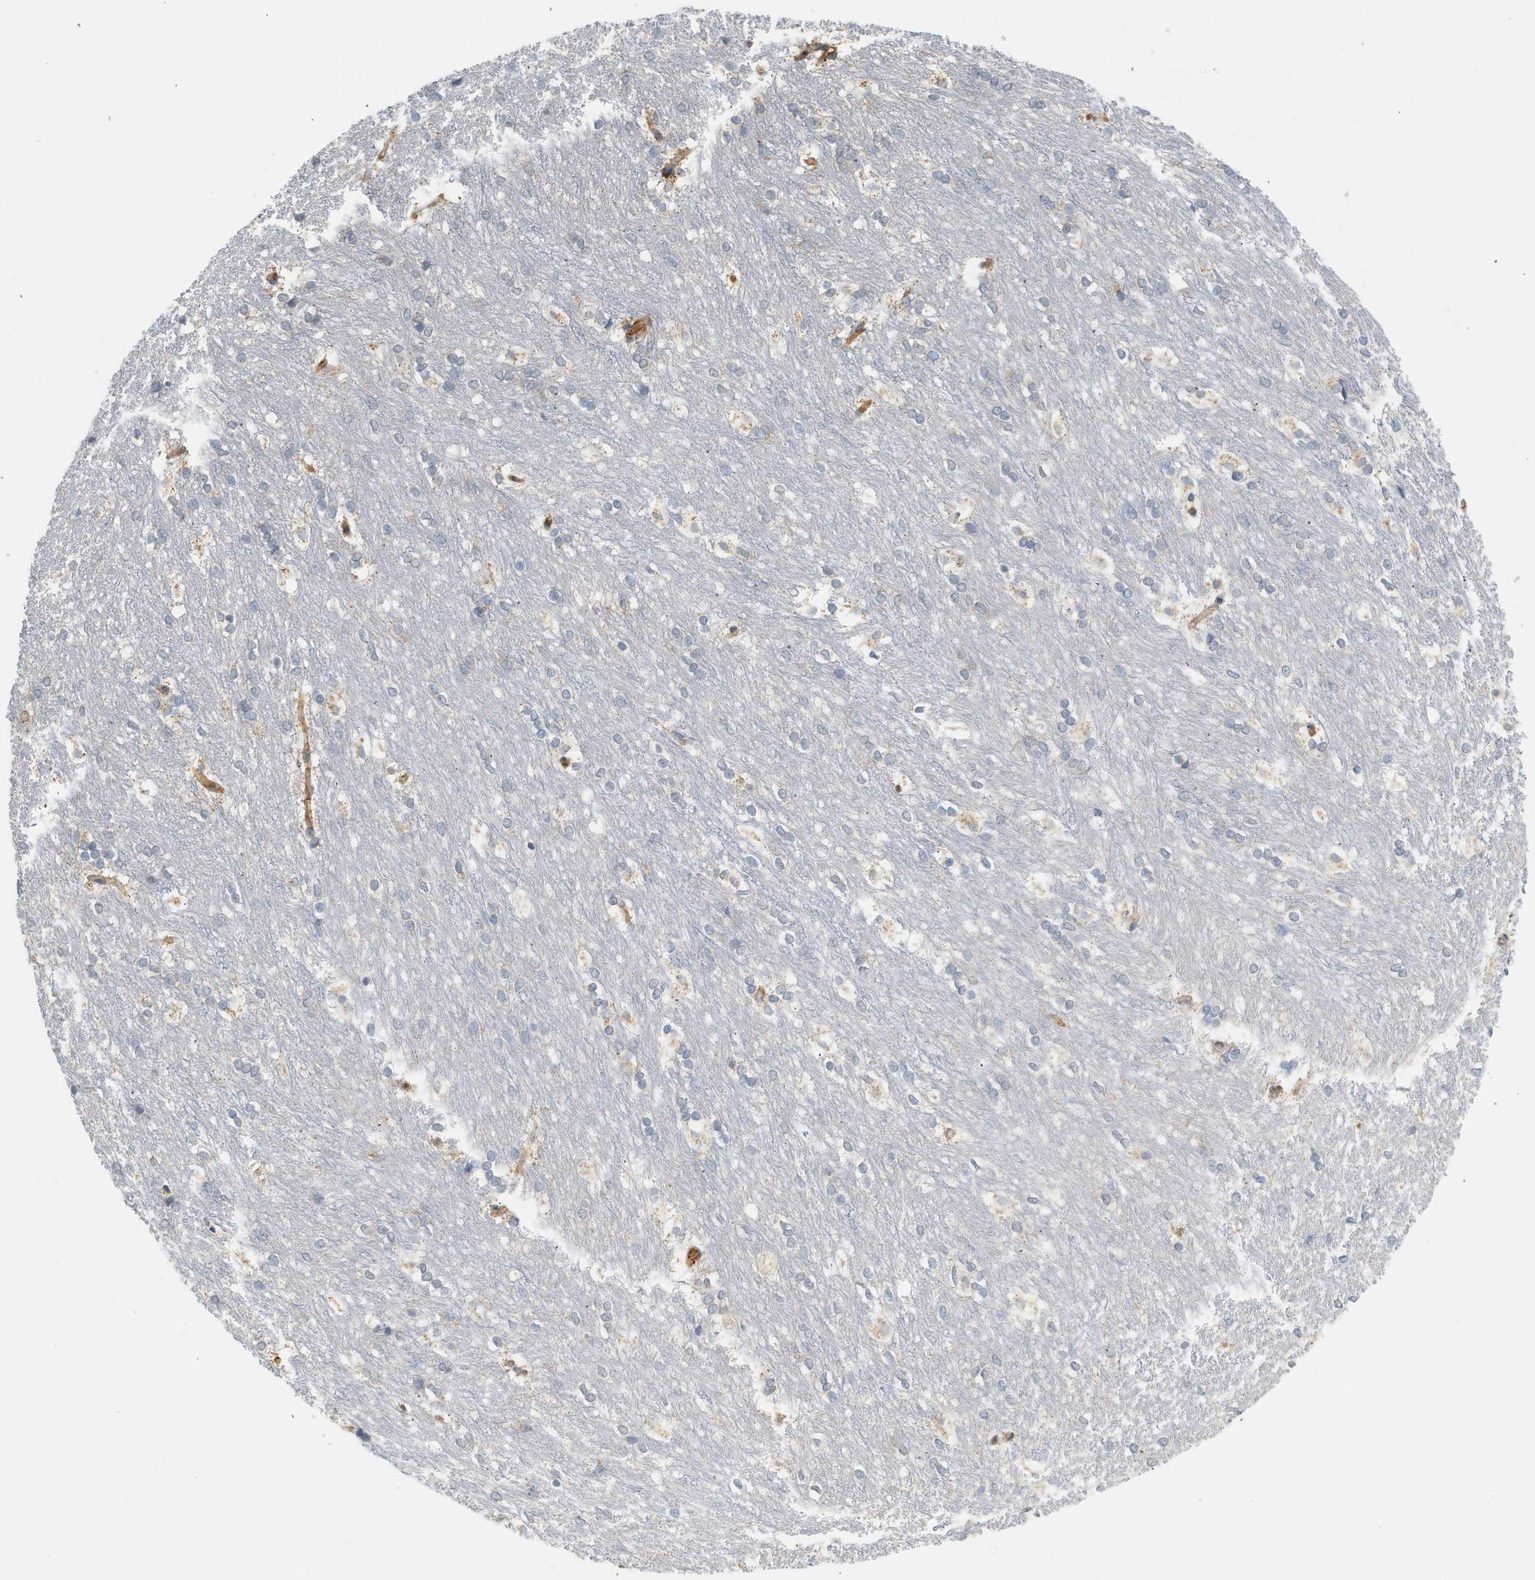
{"staining": {"intensity": "weak", "quantity": "<25%", "location": "cytoplasmic/membranous"}, "tissue": "caudate", "cell_type": "Glial cells", "image_type": "normal", "snomed": [{"axis": "morphology", "description": "Normal tissue, NOS"}, {"axis": "topography", "description": "Lateral ventricle wall"}], "caption": "Immunohistochemical staining of normal caudate displays no significant expression in glial cells. Nuclei are stained in blue.", "gene": "SVOP", "patient": {"sex": "female", "age": 19}}